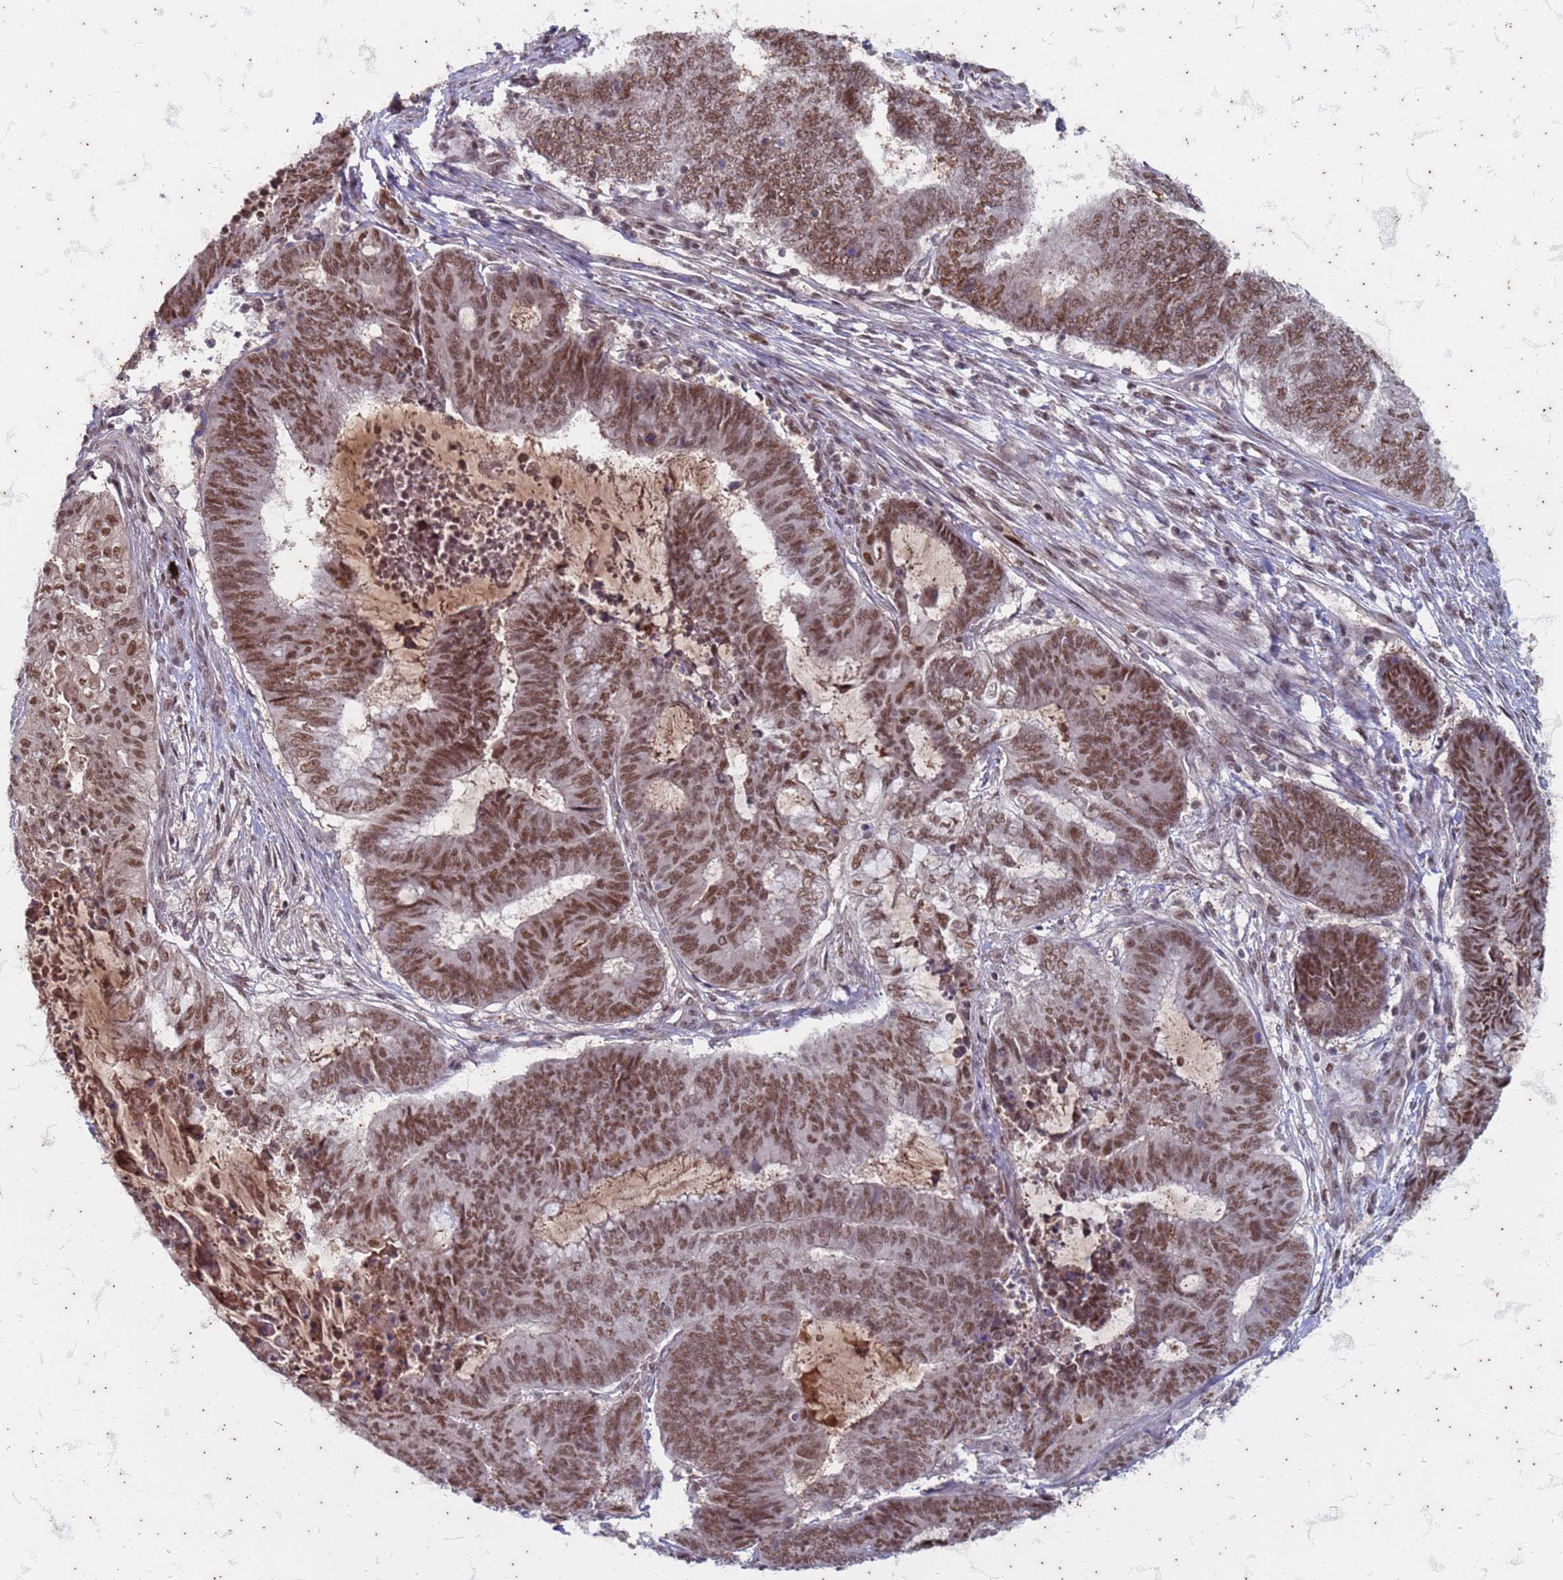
{"staining": {"intensity": "moderate", "quantity": ">75%", "location": "nuclear"}, "tissue": "endometrial cancer", "cell_type": "Tumor cells", "image_type": "cancer", "snomed": [{"axis": "morphology", "description": "Adenocarcinoma, NOS"}, {"axis": "topography", "description": "Uterus"}, {"axis": "topography", "description": "Endometrium"}], "caption": "Immunohistochemistry photomicrograph of human adenocarcinoma (endometrial) stained for a protein (brown), which exhibits medium levels of moderate nuclear expression in about >75% of tumor cells.", "gene": "TRMT6", "patient": {"sex": "female", "age": 70}}